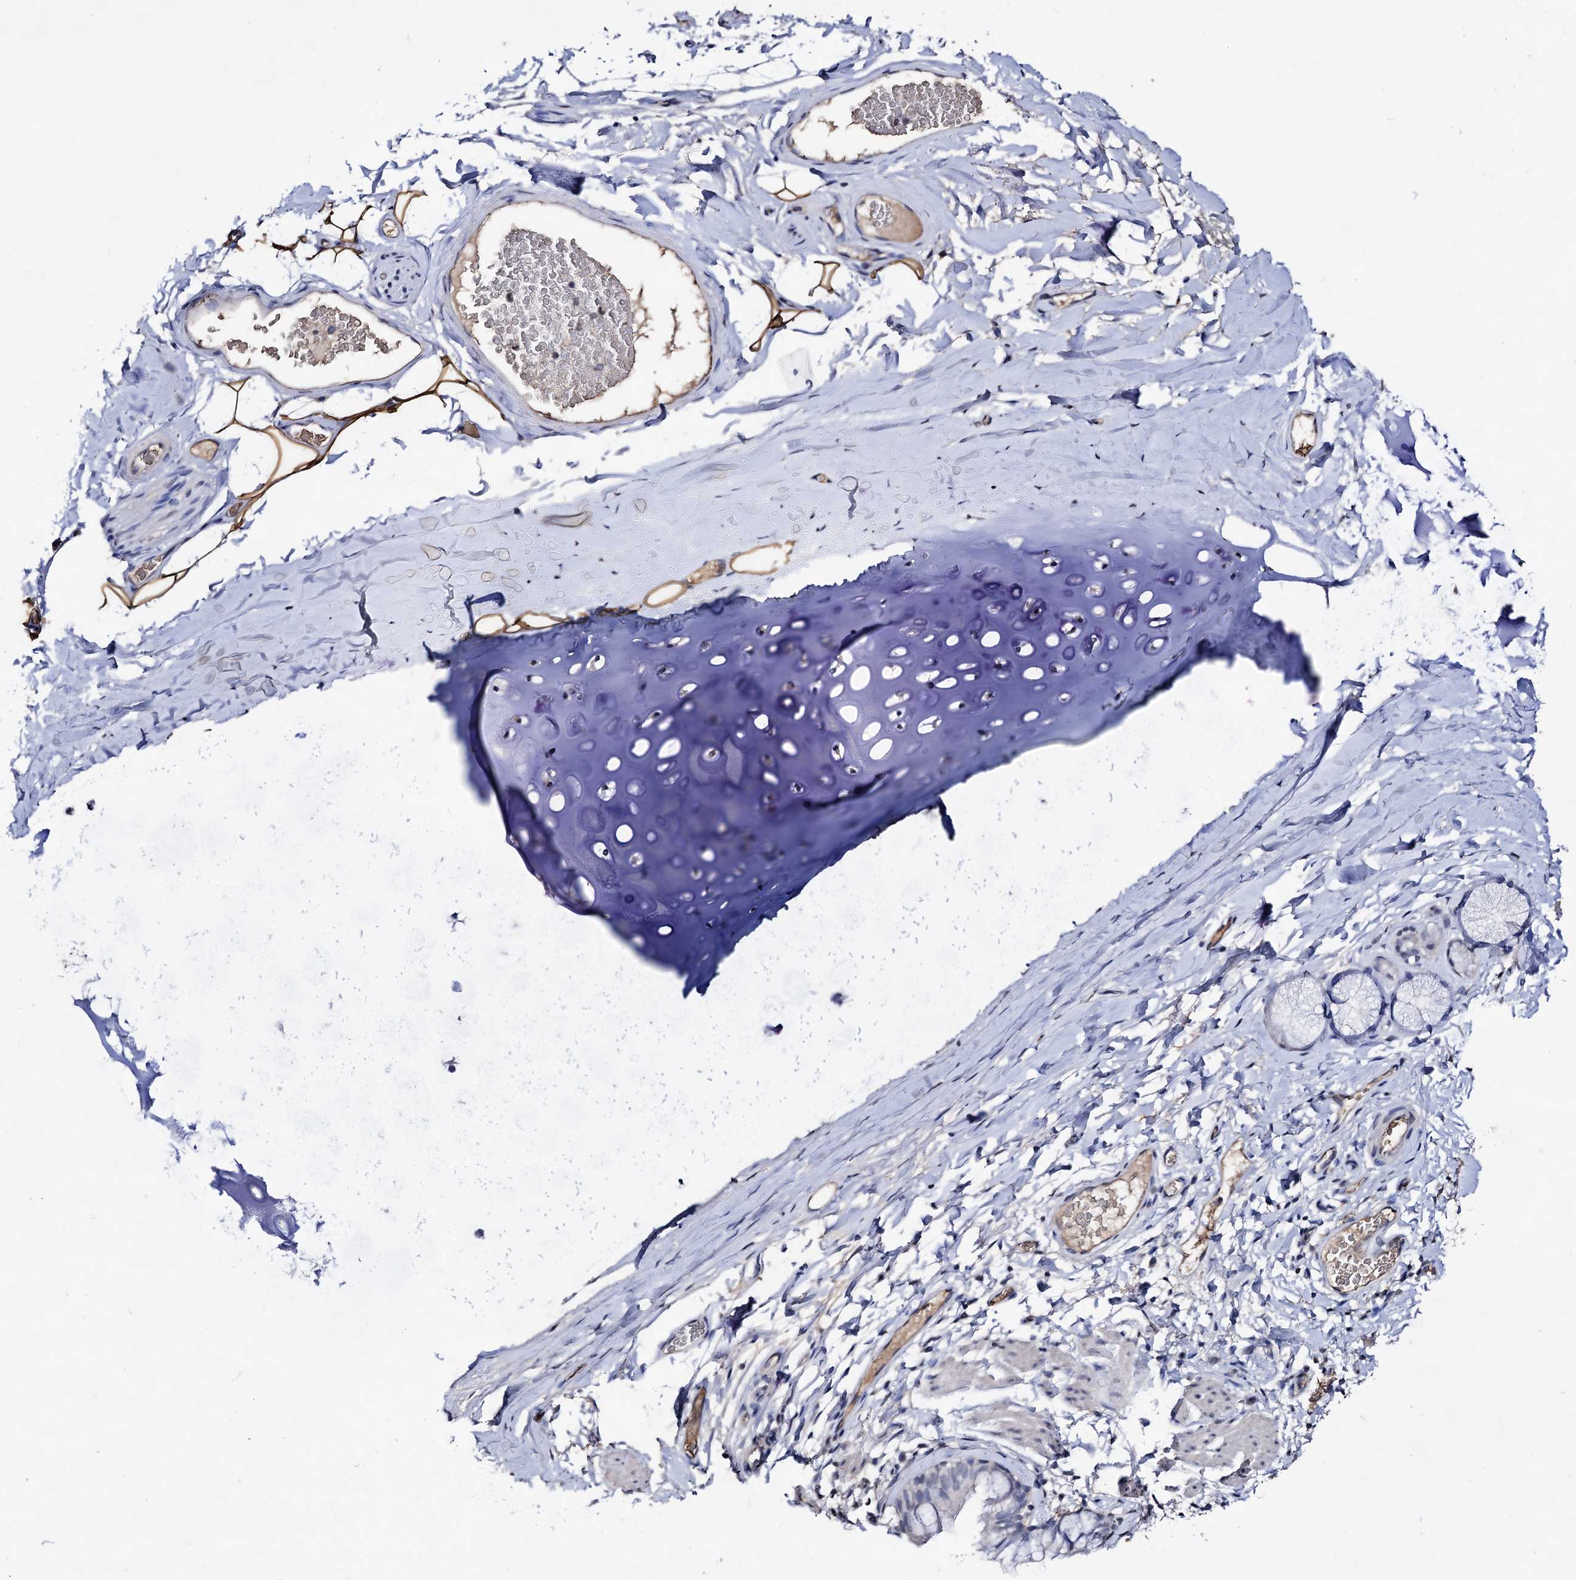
{"staining": {"intensity": "negative", "quantity": "none", "location": "none"}, "tissue": "bronchus", "cell_type": "Respiratory epithelial cells", "image_type": "normal", "snomed": [{"axis": "morphology", "description": "Normal tissue, NOS"}, {"axis": "topography", "description": "Cartilage tissue"}, {"axis": "topography", "description": "Bronchus"}], "caption": "A photomicrograph of bronchus stained for a protein exhibits no brown staining in respiratory epithelial cells. (Immunohistochemistry, brightfield microscopy, high magnification).", "gene": "PLIN1", "patient": {"sex": "female", "age": 36}}